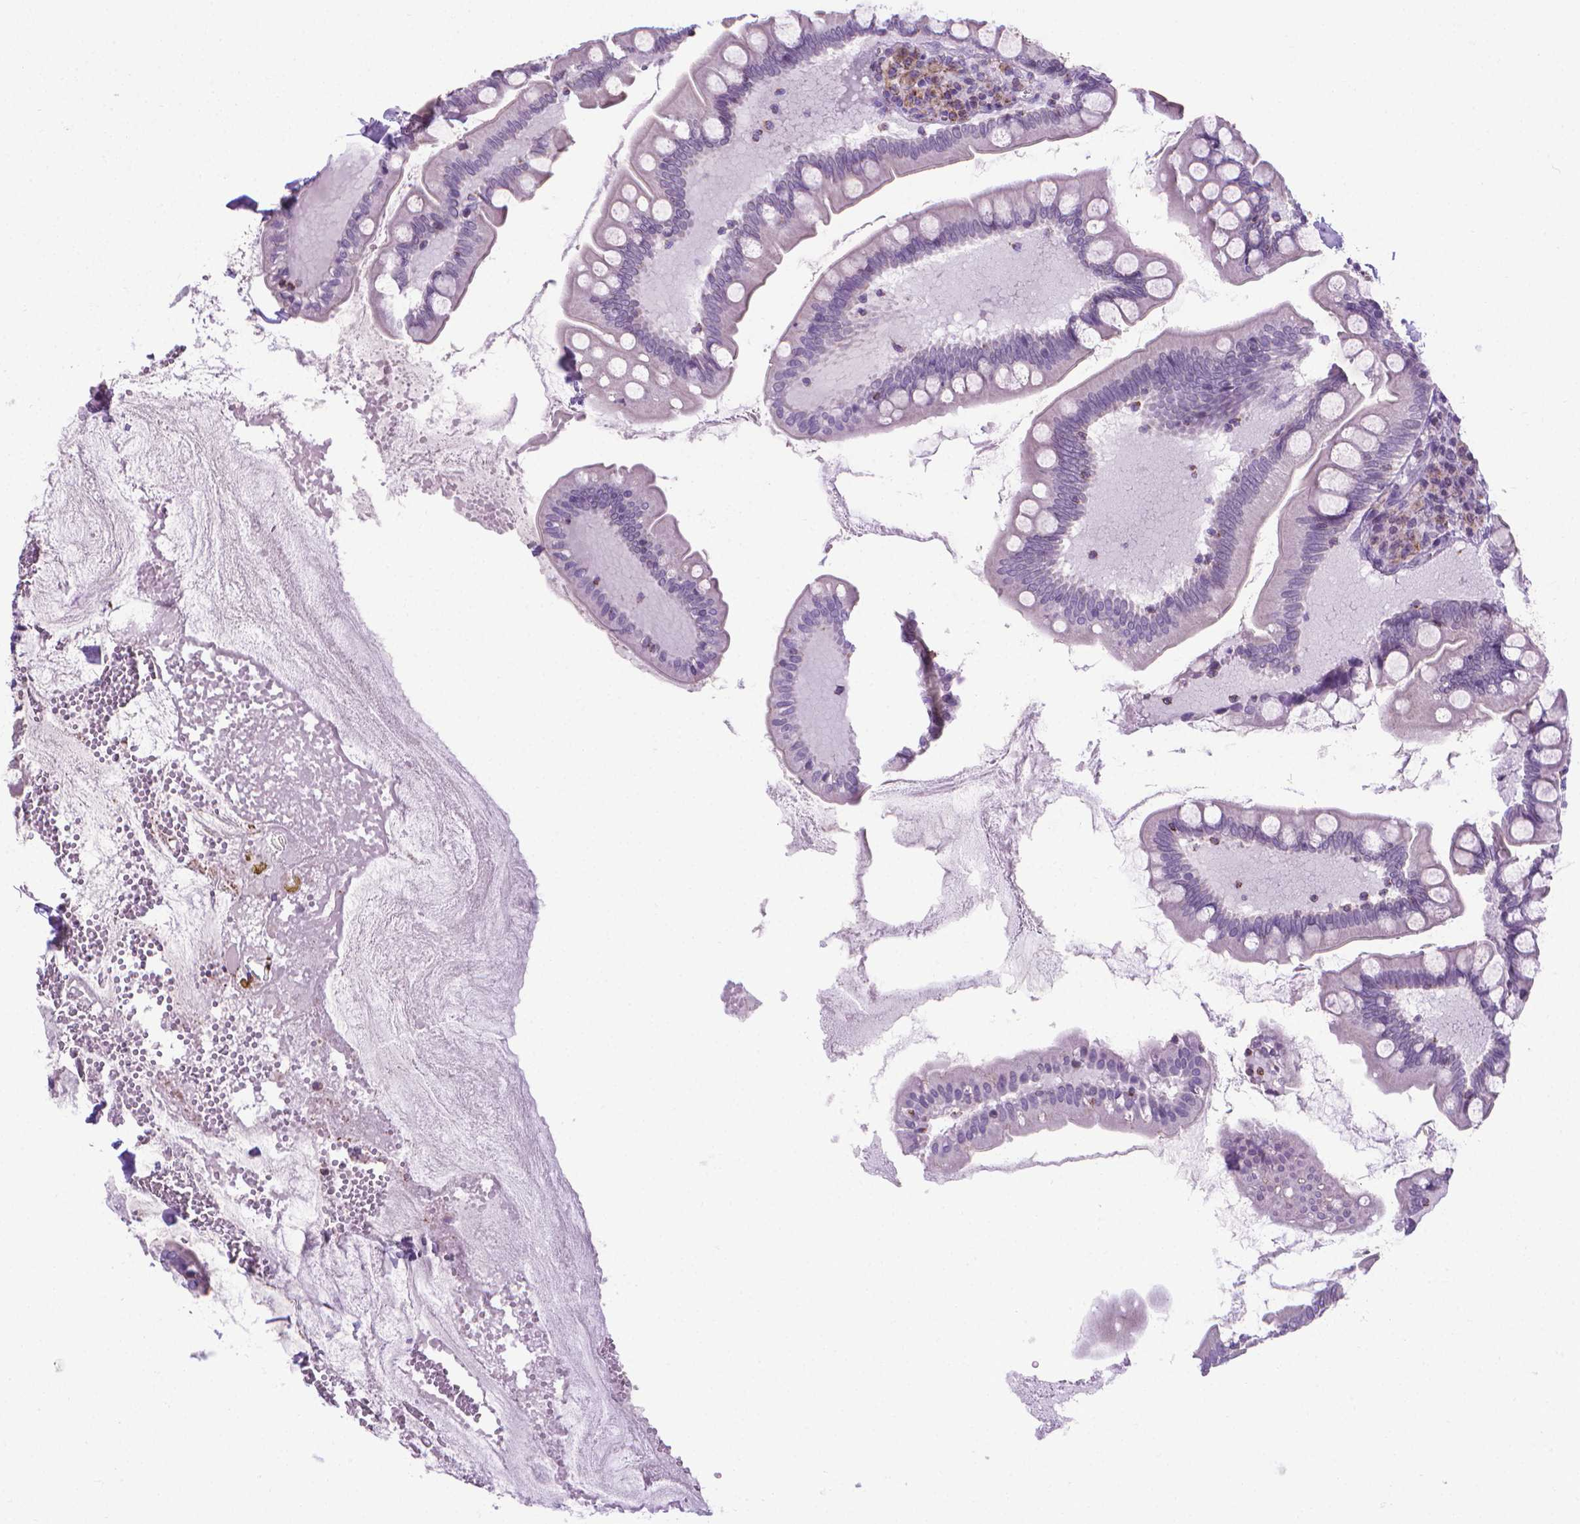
{"staining": {"intensity": "negative", "quantity": "none", "location": "none"}, "tissue": "small intestine", "cell_type": "Glandular cells", "image_type": "normal", "snomed": [{"axis": "morphology", "description": "Normal tissue, NOS"}, {"axis": "topography", "description": "Small intestine"}], "caption": "Glandular cells show no significant protein positivity in unremarkable small intestine.", "gene": "POU3F3", "patient": {"sex": "female", "age": 56}}